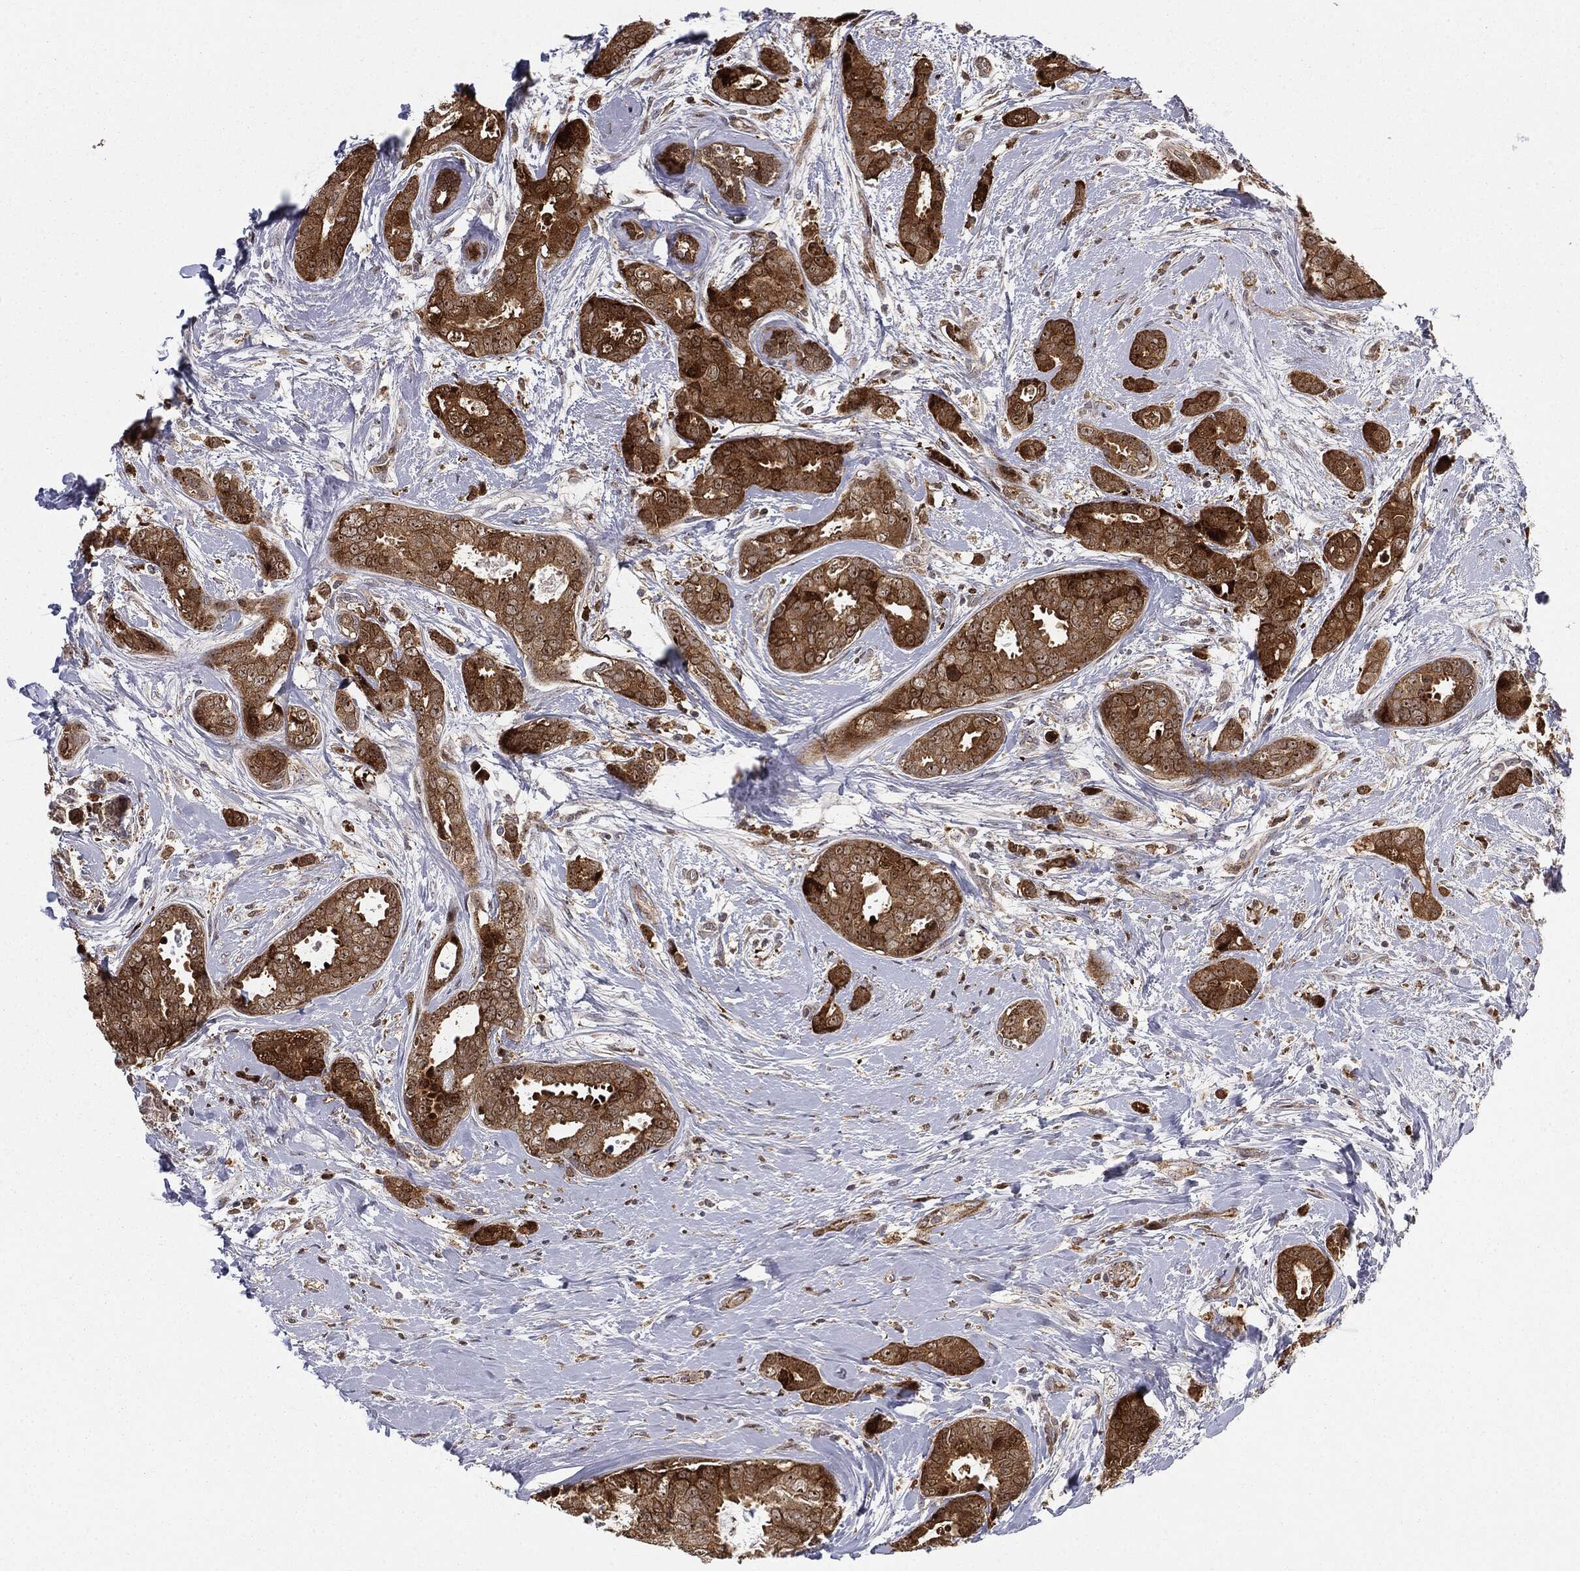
{"staining": {"intensity": "moderate", "quantity": ">75%", "location": "cytoplasmic/membranous"}, "tissue": "breast cancer", "cell_type": "Tumor cells", "image_type": "cancer", "snomed": [{"axis": "morphology", "description": "Duct carcinoma"}, {"axis": "topography", "description": "Breast"}], "caption": "Protein expression analysis of human intraductal carcinoma (breast) reveals moderate cytoplasmic/membranous positivity in about >75% of tumor cells.", "gene": "PTEN", "patient": {"sex": "female", "age": 45}}